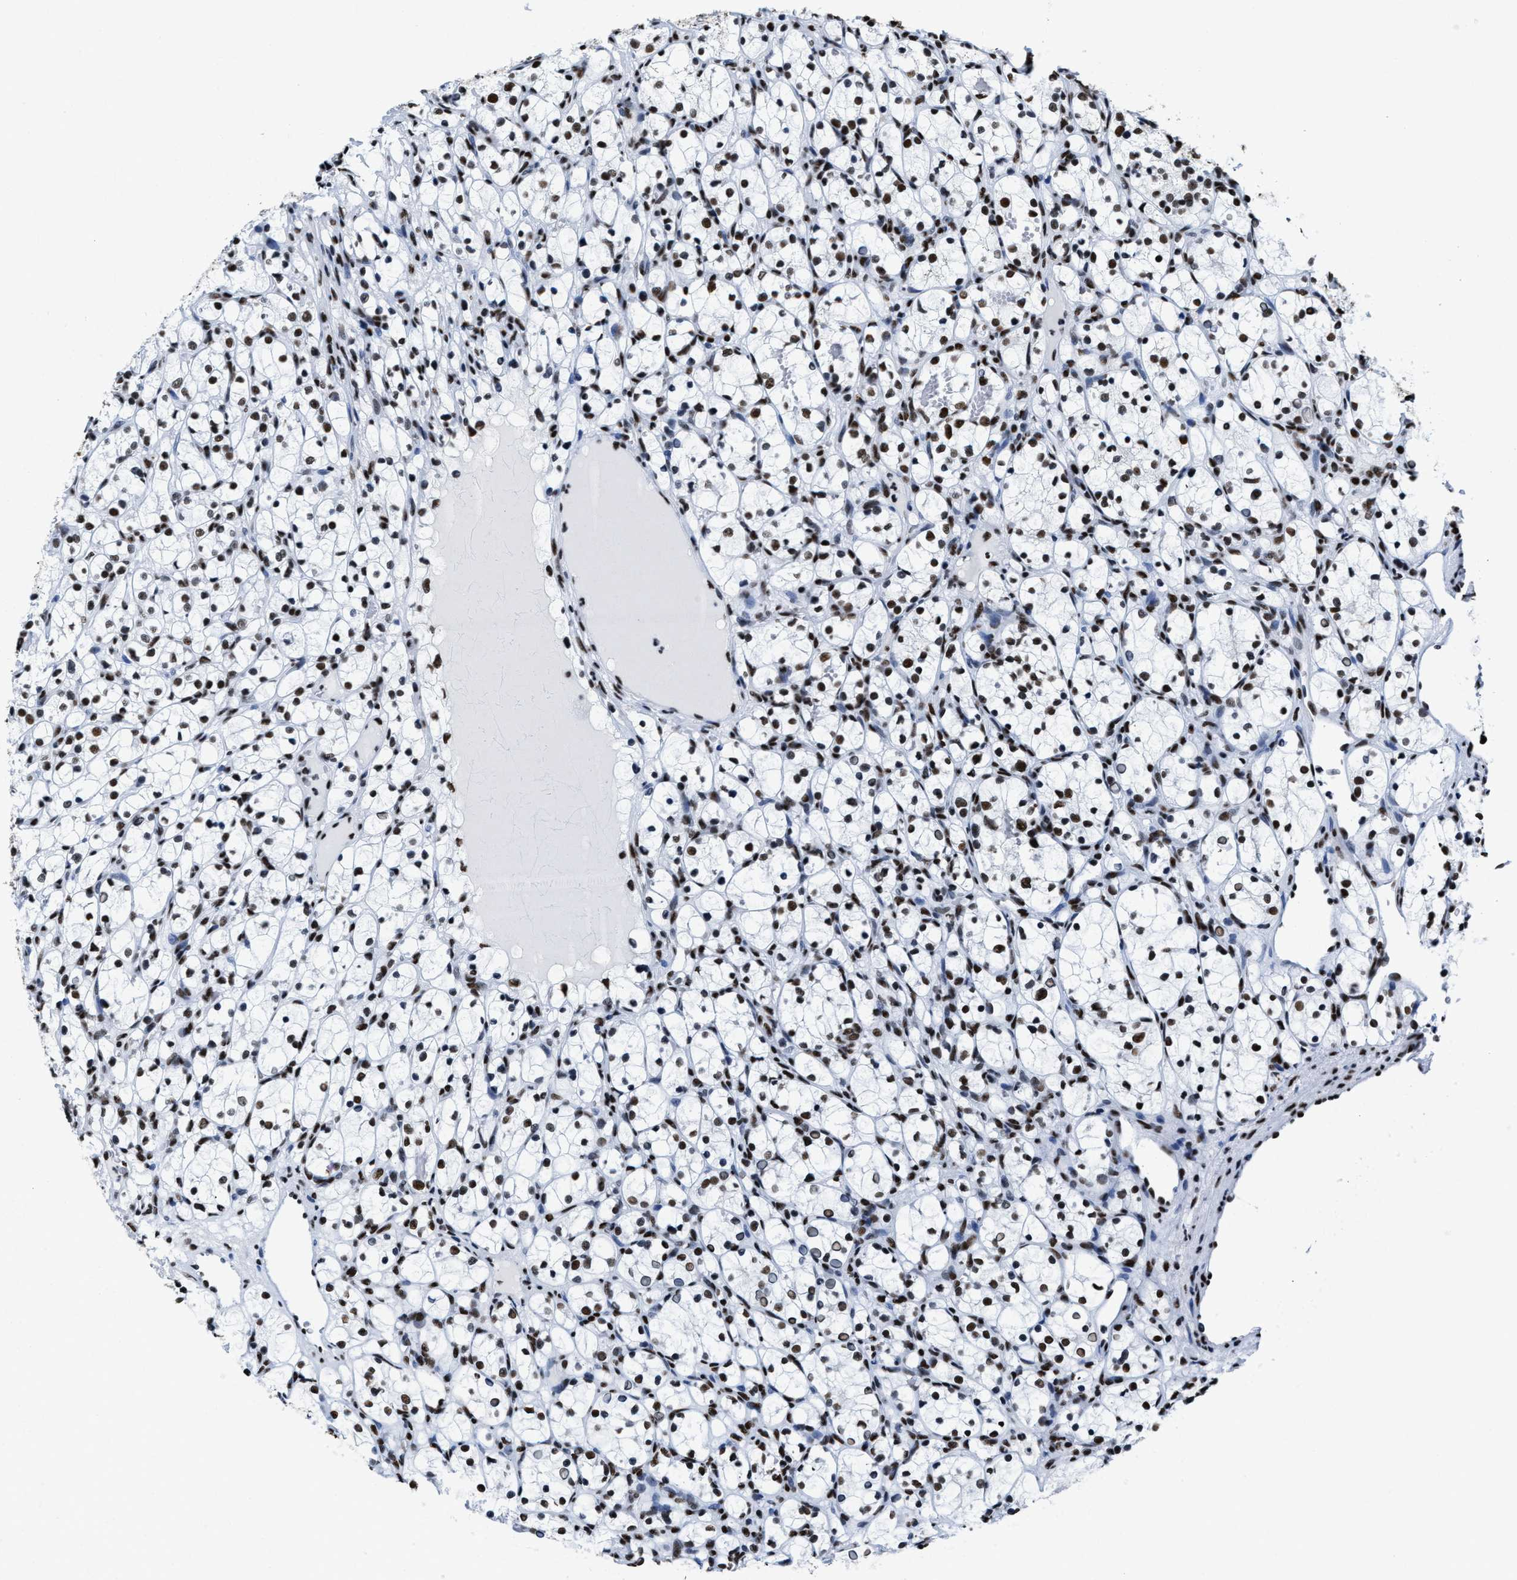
{"staining": {"intensity": "moderate", "quantity": ">75%", "location": "nuclear"}, "tissue": "renal cancer", "cell_type": "Tumor cells", "image_type": "cancer", "snomed": [{"axis": "morphology", "description": "Adenocarcinoma, NOS"}, {"axis": "topography", "description": "Kidney"}], "caption": "A medium amount of moderate nuclear positivity is identified in approximately >75% of tumor cells in renal cancer tissue.", "gene": "SMARCC2", "patient": {"sex": "female", "age": 69}}